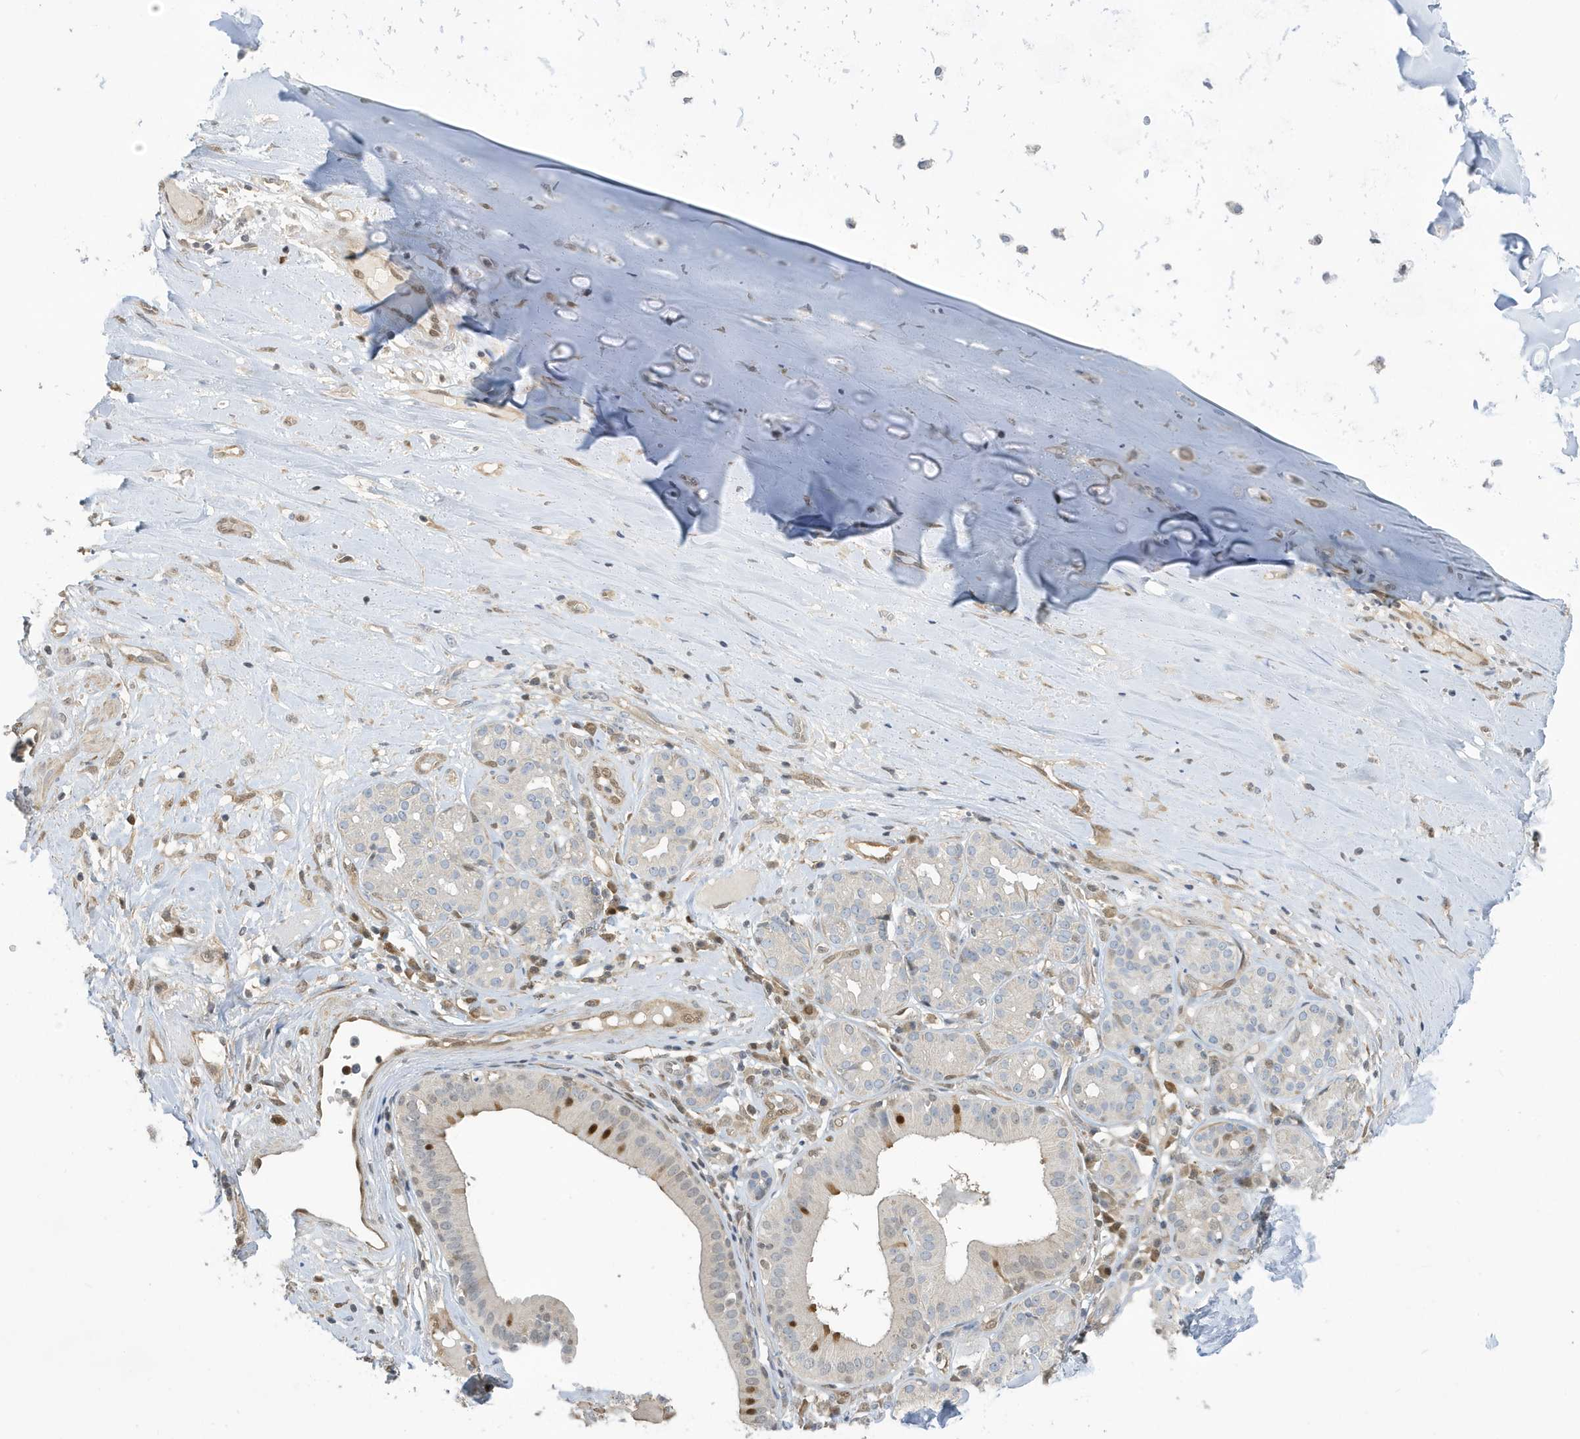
{"staining": {"intensity": "weak", "quantity": ">75%", "location": "nuclear"}, "tissue": "adipose tissue", "cell_type": "Adipocytes", "image_type": "normal", "snomed": [{"axis": "morphology", "description": "Normal tissue, NOS"}, {"axis": "morphology", "description": "Basal cell carcinoma"}, {"axis": "topography", "description": "Cartilage tissue"}, {"axis": "topography", "description": "Nasopharynx"}, {"axis": "topography", "description": "Oral tissue"}], "caption": "IHC (DAB) staining of benign adipose tissue exhibits weak nuclear protein staining in about >75% of adipocytes.", "gene": "NCOA7", "patient": {"sex": "female", "age": 77}}